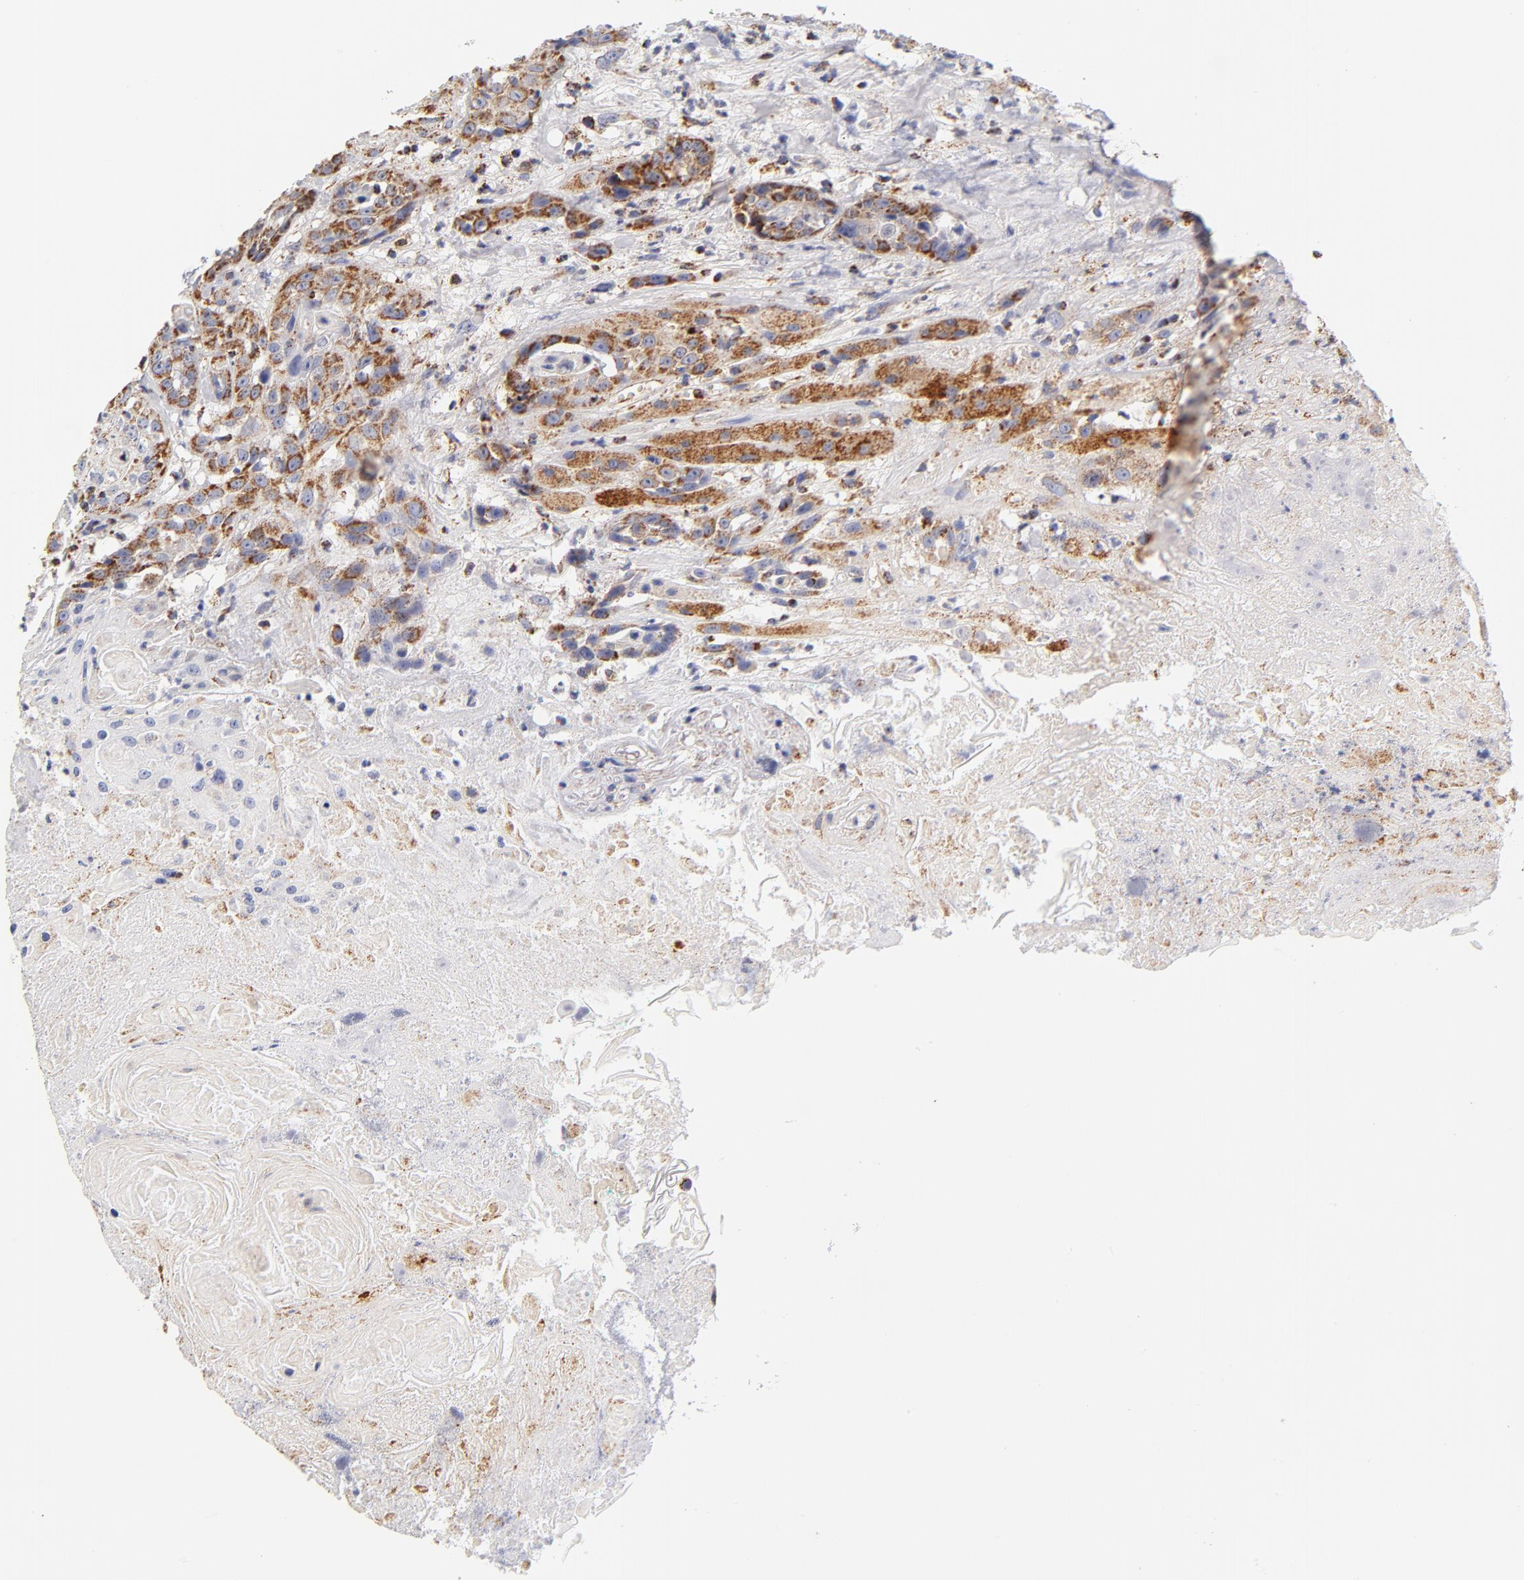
{"staining": {"intensity": "strong", "quantity": ">75%", "location": "cytoplasmic/membranous"}, "tissue": "head and neck cancer", "cell_type": "Tumor cells", "image_type": "cancer", "snomed": [{"axis": "morphology", "description": "Squamous cell carcinoma, NOS"}, {"axis": "topography", "description": "Head-Neck"}], "caption": "Human head and neck squamous cell carcinoma stained for a protein (brown) reveals strong cytoplasmic/membranous positive positivity in about >75% of tumor cells.", "gene": "ECHS1", "patient": {"sex": "female", "age": 84}}